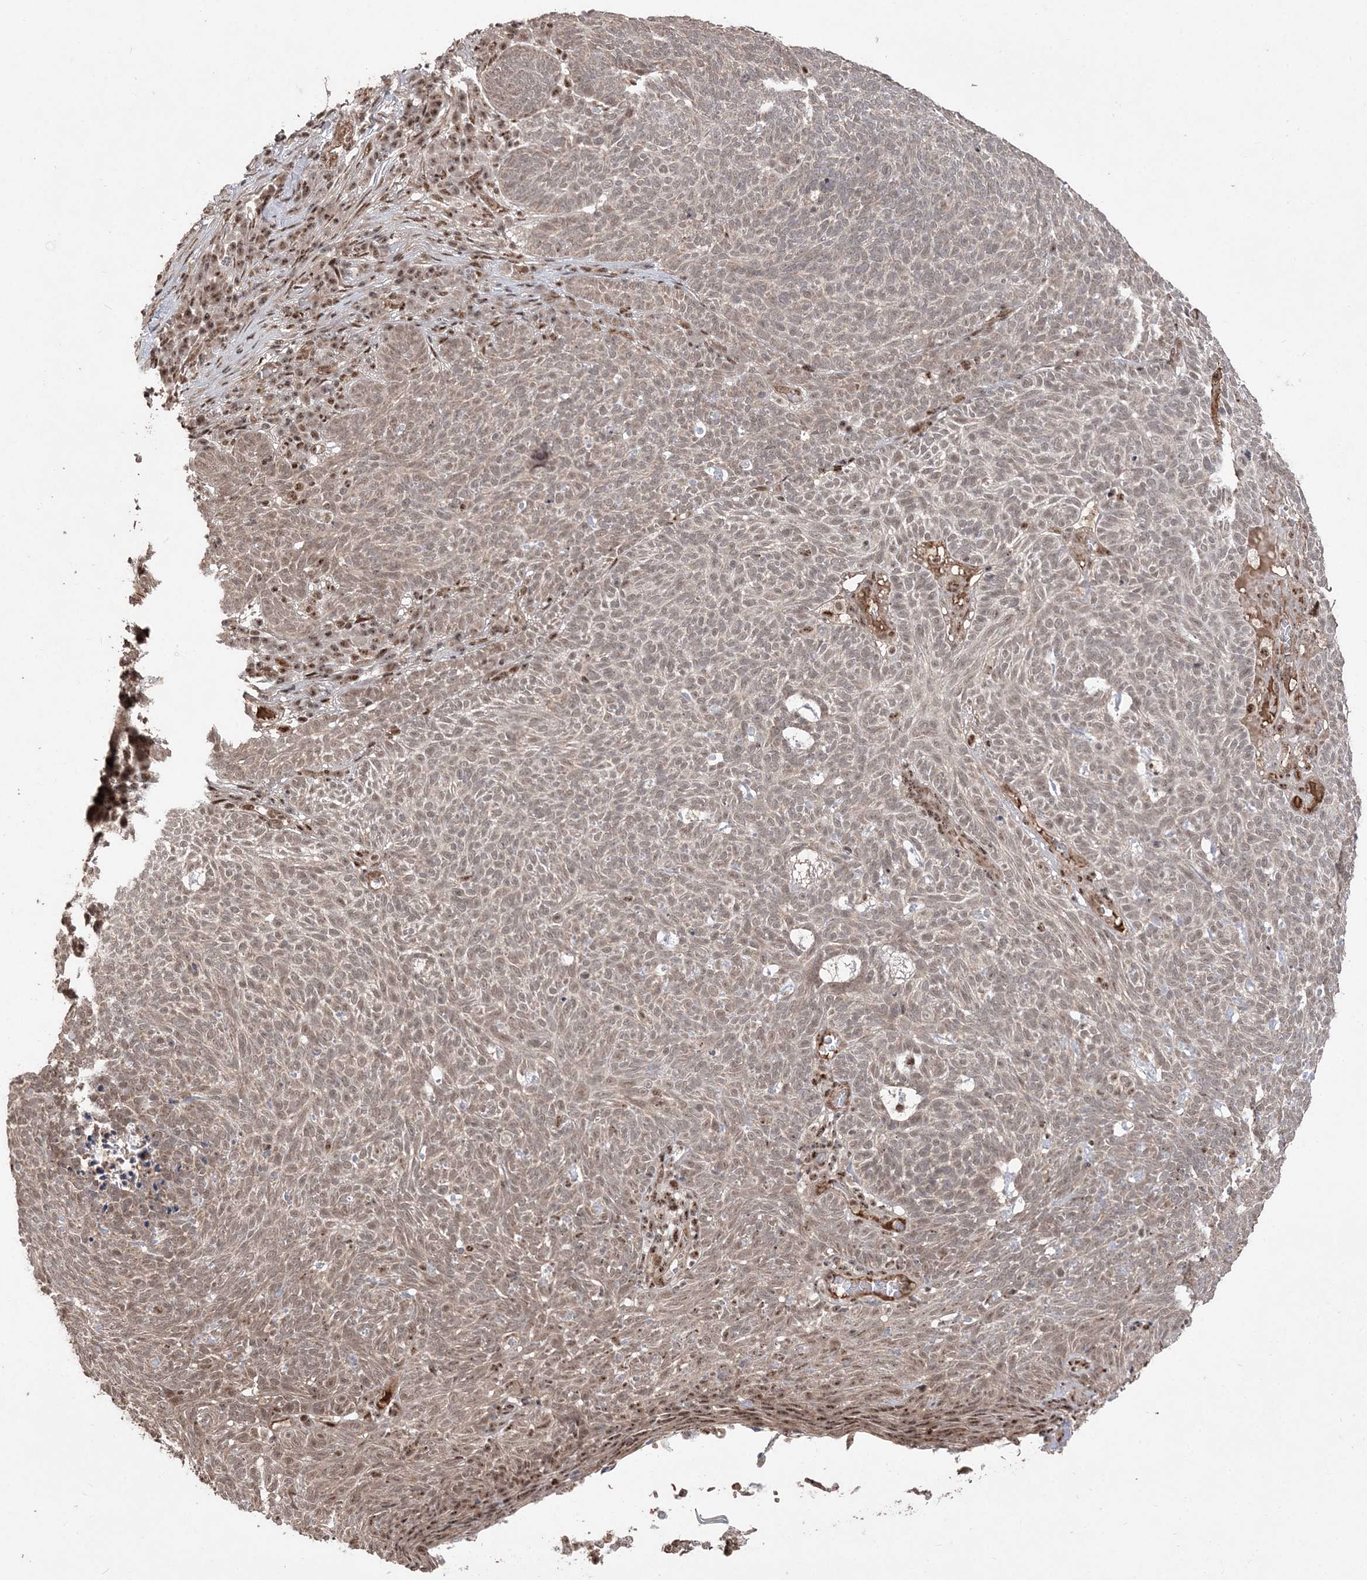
{"staining": {"intensity": "weak", "quantity": ">75%", "location": "cytoplasmic/membranous,nuclear"}, "tissue": "skin cancer", "cell_type": "Tumor cells", "image_type": "cancer", "snomed": [{"axis": "morphology", "description": "Squamous cell carcinoma, NOS"}, {"axis": "topography", "description": "Skin"}], "caption": "Immunohistochemical staining of skin cancer exhibits weak cytoplasmic/membranous and nuclear protein positivity in approximately >75% of tumor cells.", "gene": "RBM17", "patient": {"sex": "female", "age": 90}}